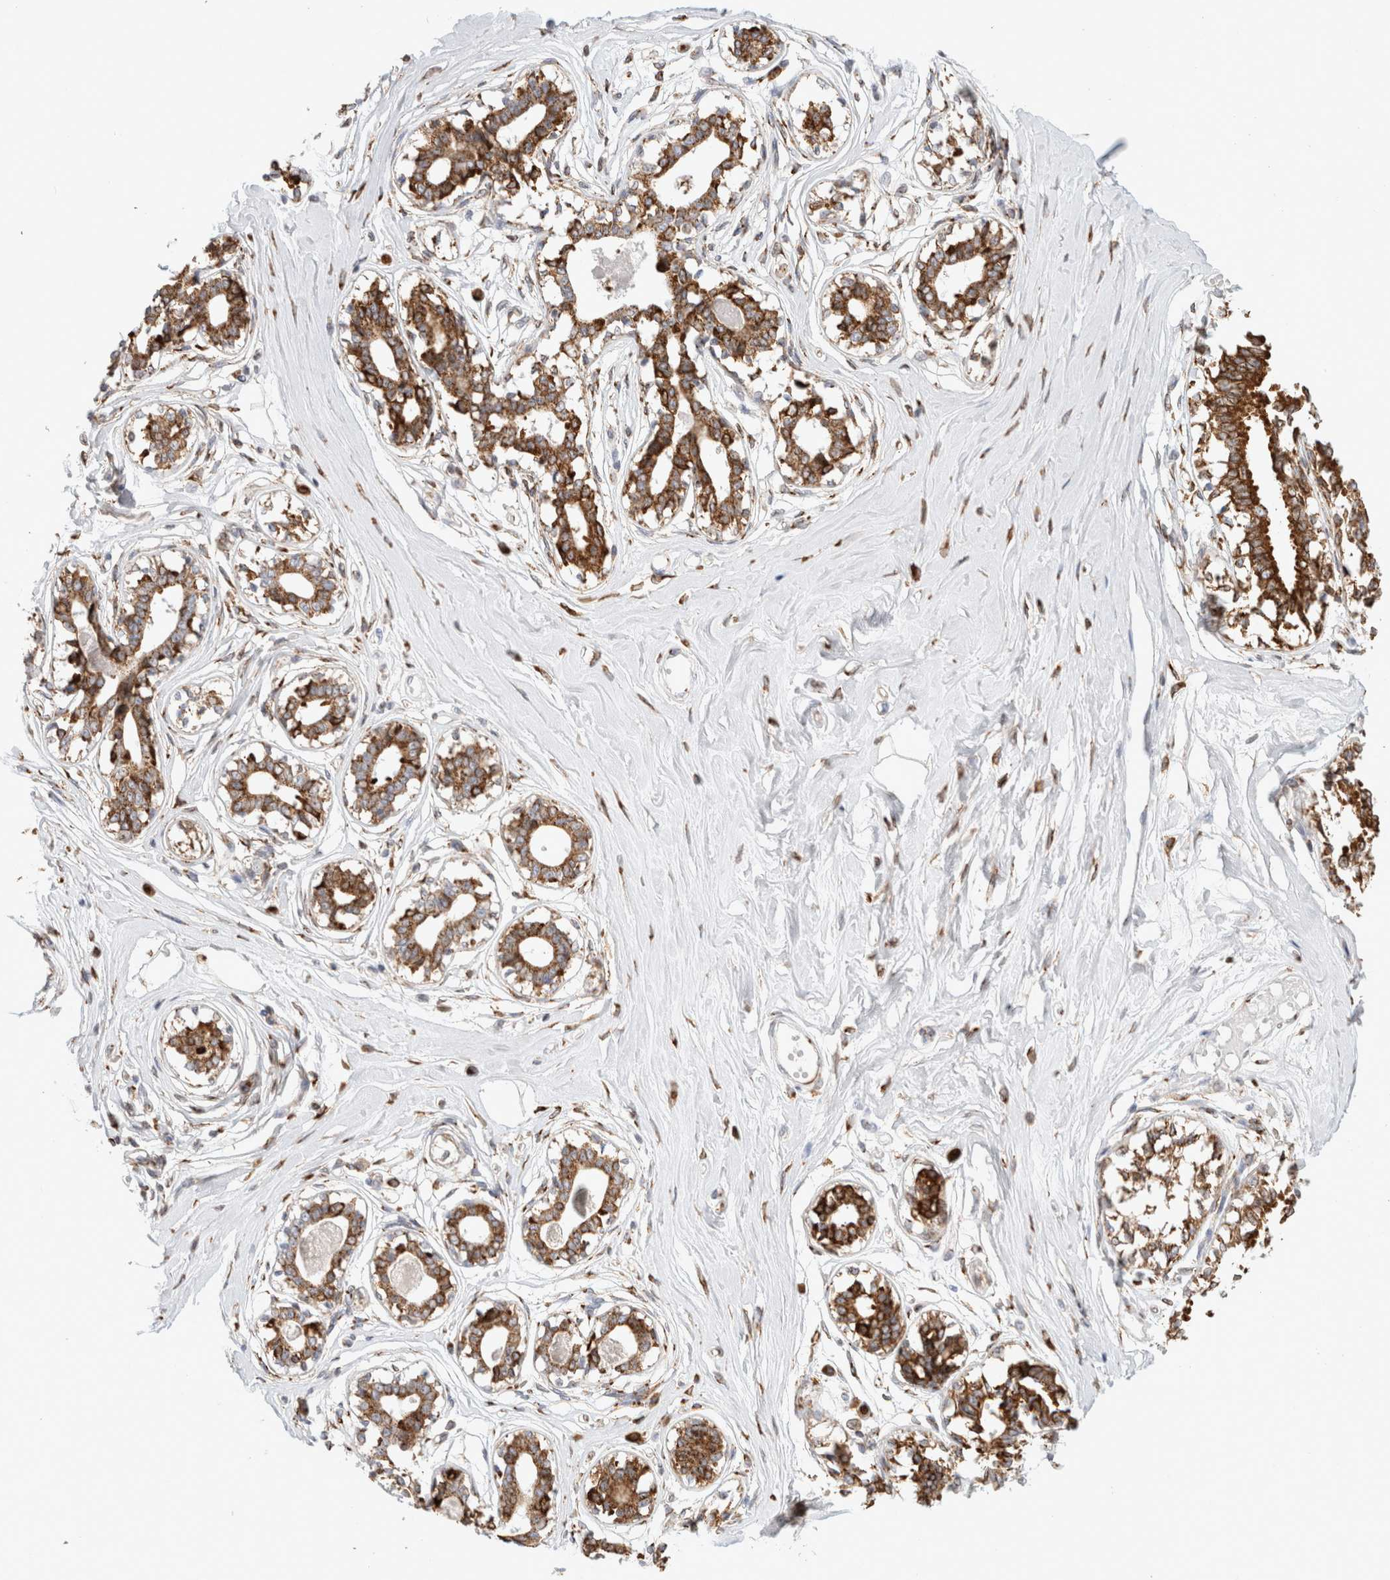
{"staining": {"intensity": "moderate", "quantity": "25%-75%", "location": "cytoplasmic/membranous"}, "tissue": "breast", "cell_type": "Adipocytes", "image_type": "normal", "snomed": [{"axis": "morphology", "description": "Normal tissue, NOS"}, {"axis": "topography", "description": "Breast"}], "caption": "Protein staining by immunohistochemistry (IHC) displays moderate cytoplasmic/membranous expression in about 25%-75% of adipocytes in benign breast.", "gene": "MCFD2", "patient": {"sex": "female", "age": 45}}